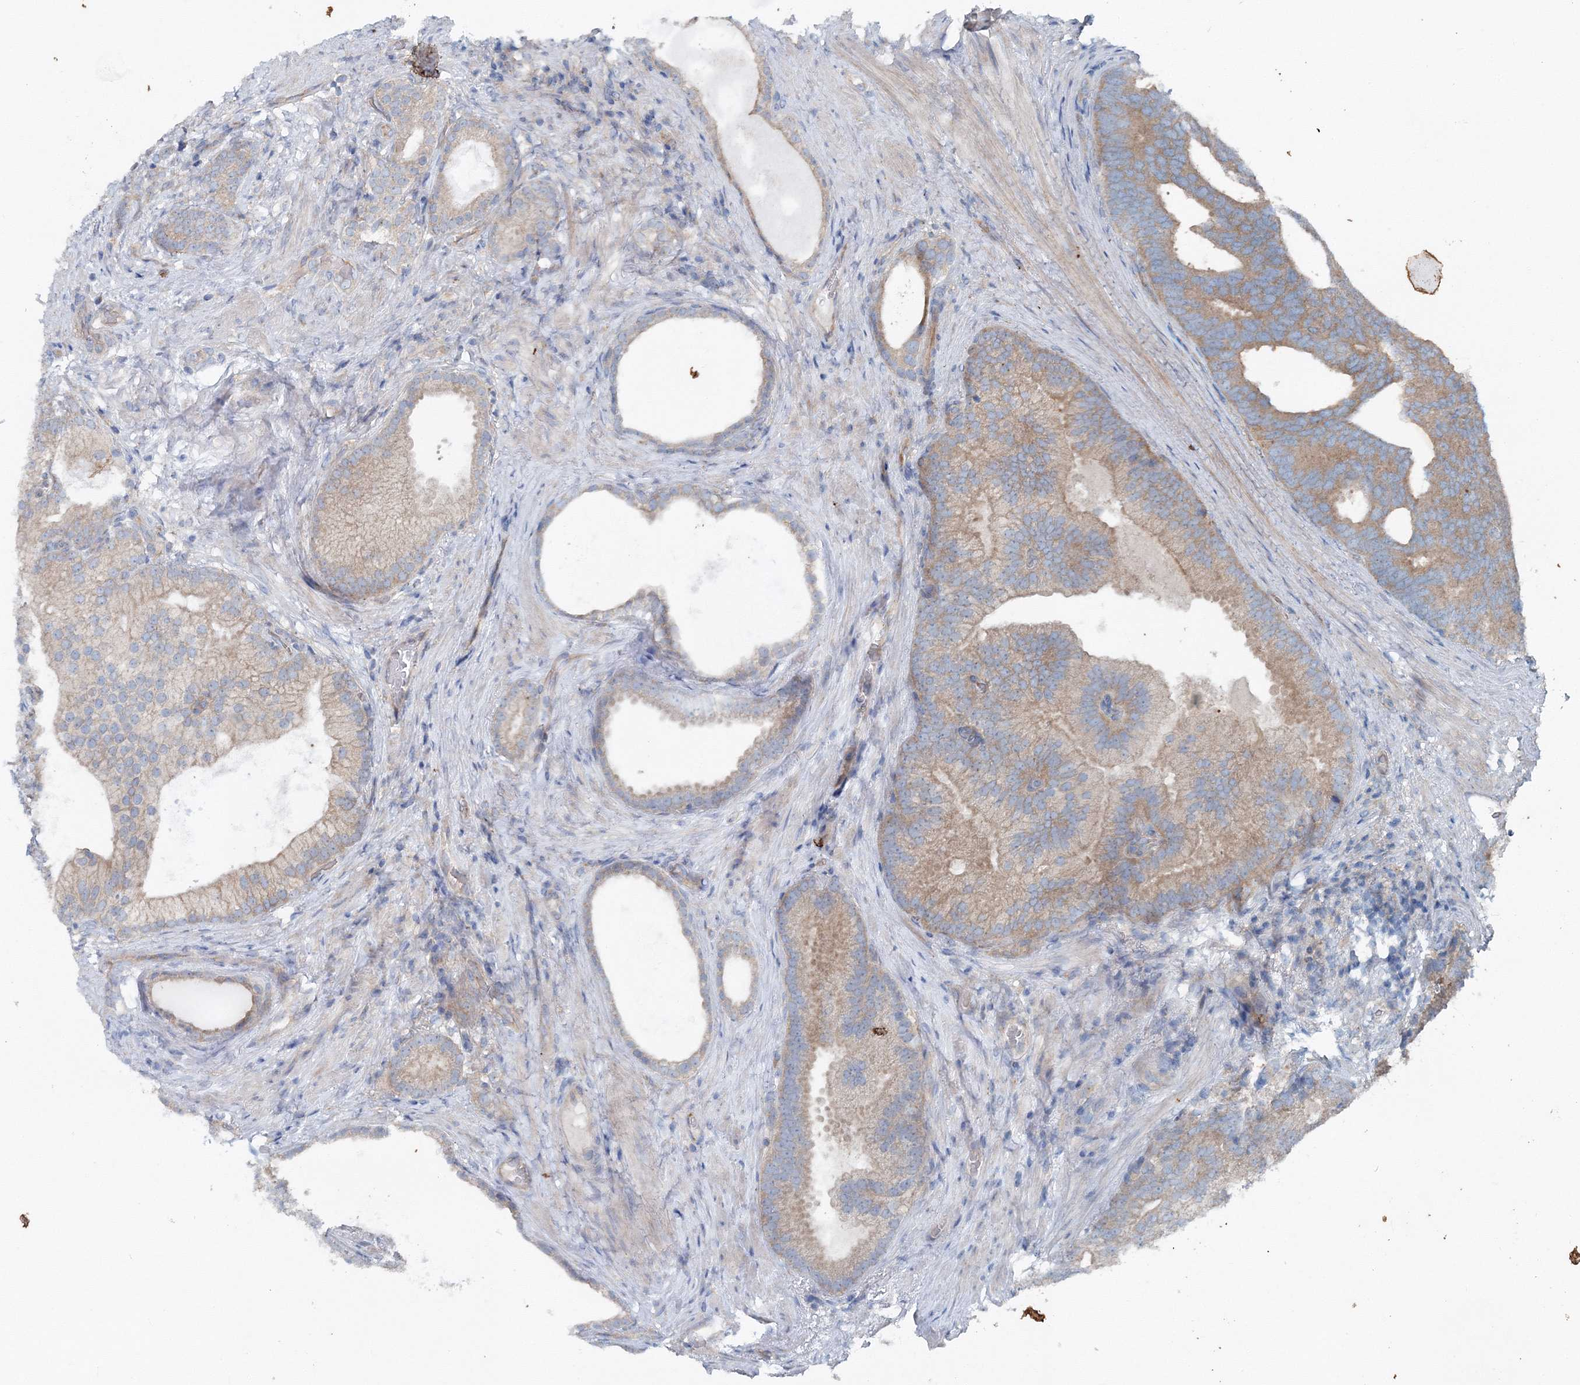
{"staining": {"intensity": "weak", "quantity": ">75%", "location": "cytoplasmic/membranous"}, "tissue": "prostate cancer", "cell_type": "Tumor cells", "image_type": "cancer", "snomed": [{"axis": "morphology", "description": "Adenocarcinoma, Low grade"}, {"axis": "topography", "description": "Prostate"}], "caption": "Tumor cells exhibit low levels of weak cytoplasmic/membranous expression in approximately >75% of cells in low-grade adenocarcinoma (prostate). The staining was performed using DAB (3,3'-diaminobenzidine), with brown indicating positive protein expression. Nuclei are stained blue with hematoxylin.", "gene": "MPHOSPH9", "patient": {"sex": "male", "age": 71}}